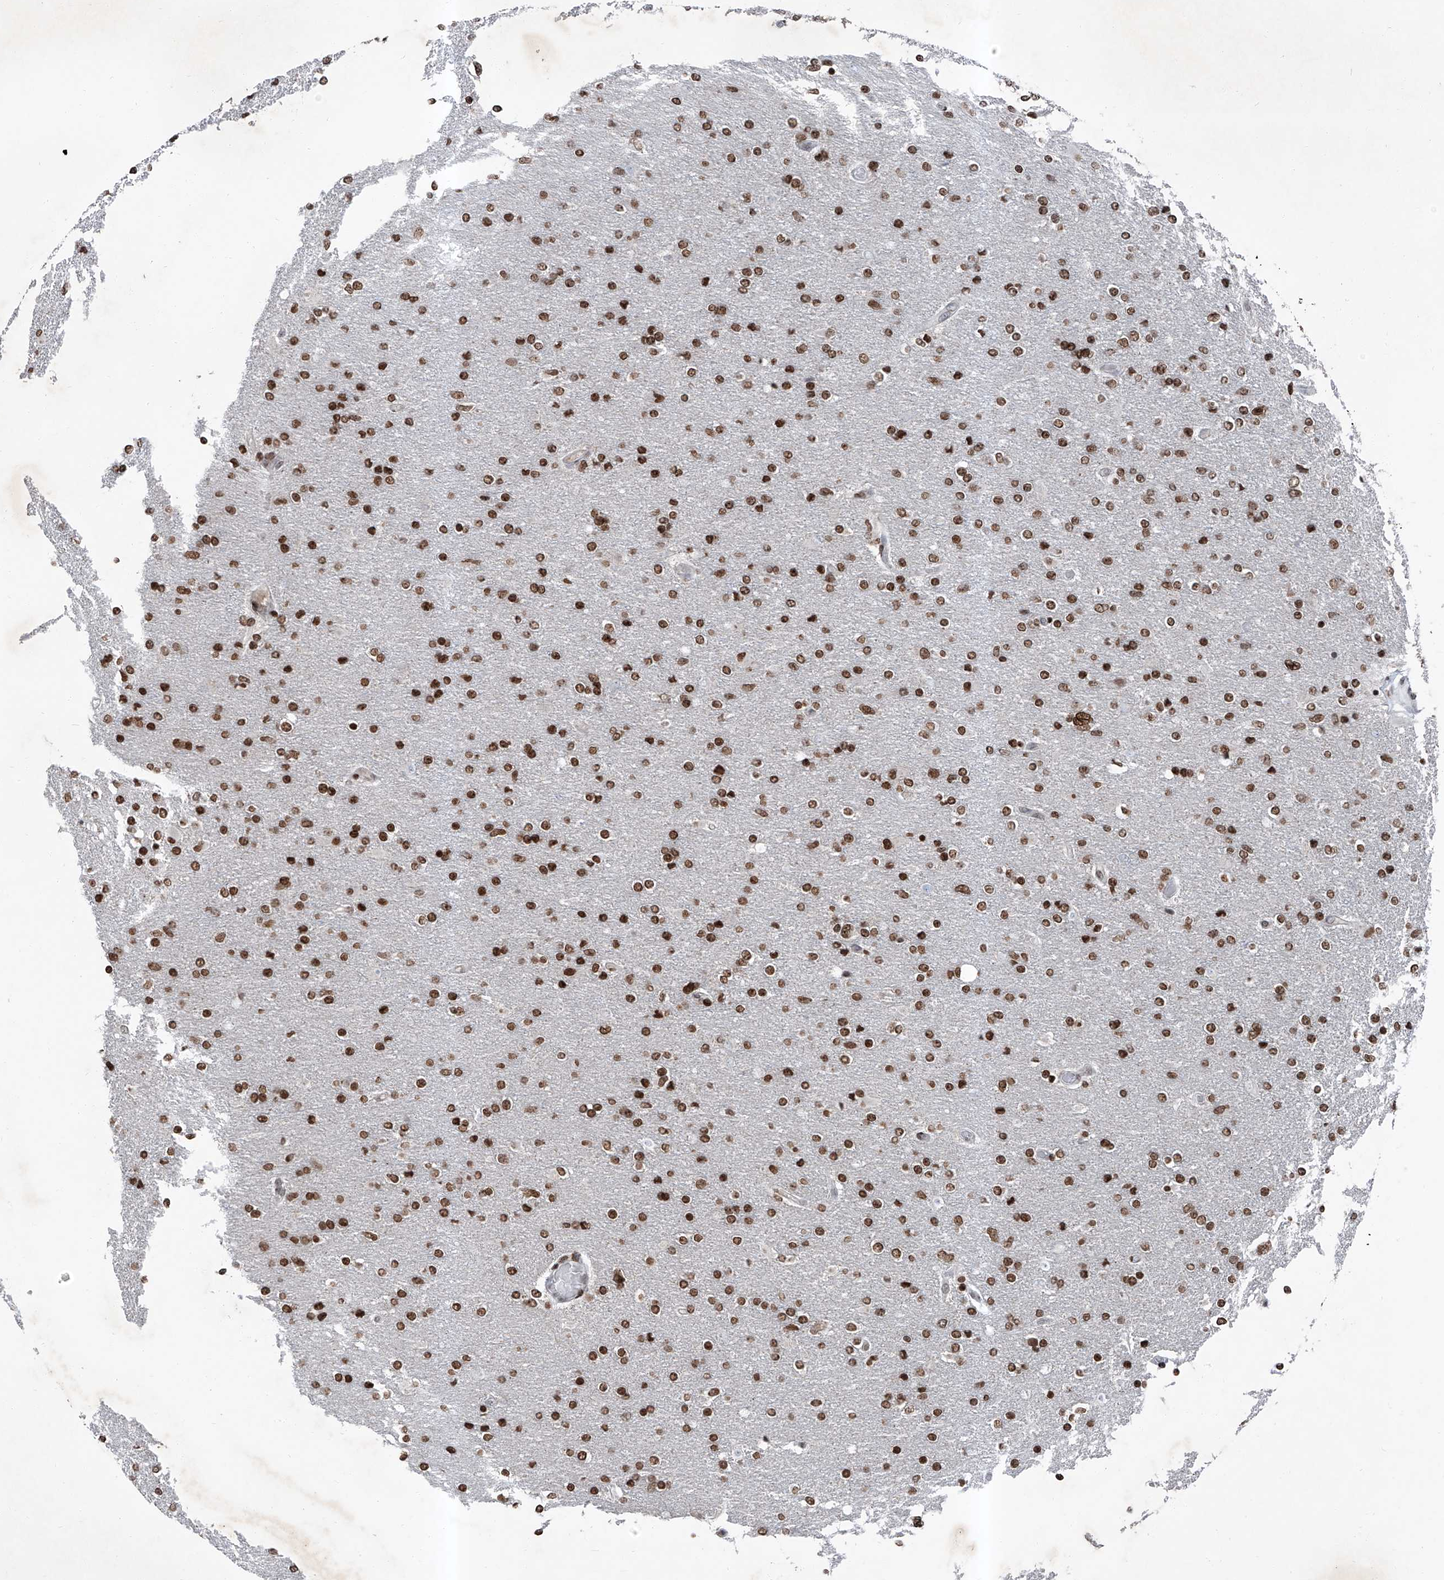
{"staining": {"intensity": "strong", "quantity": ">75%", "location": "nuclear"}, "tissue": "glioma", "cell_type": "Tumor cells", "image_type": "cancer", "snomed": [{"axis": "morphology", "description": "Glioma, malignant, High grade"}, {"axis": "topography", "description": "Cerebral cortex"}], "caption": "Protein analysis of glioma tissue demonstrates strong nuclear expression in about >75% of tumor cells.", "gene": "BMI1", "patient": {"sex": "female", "age": 36}}